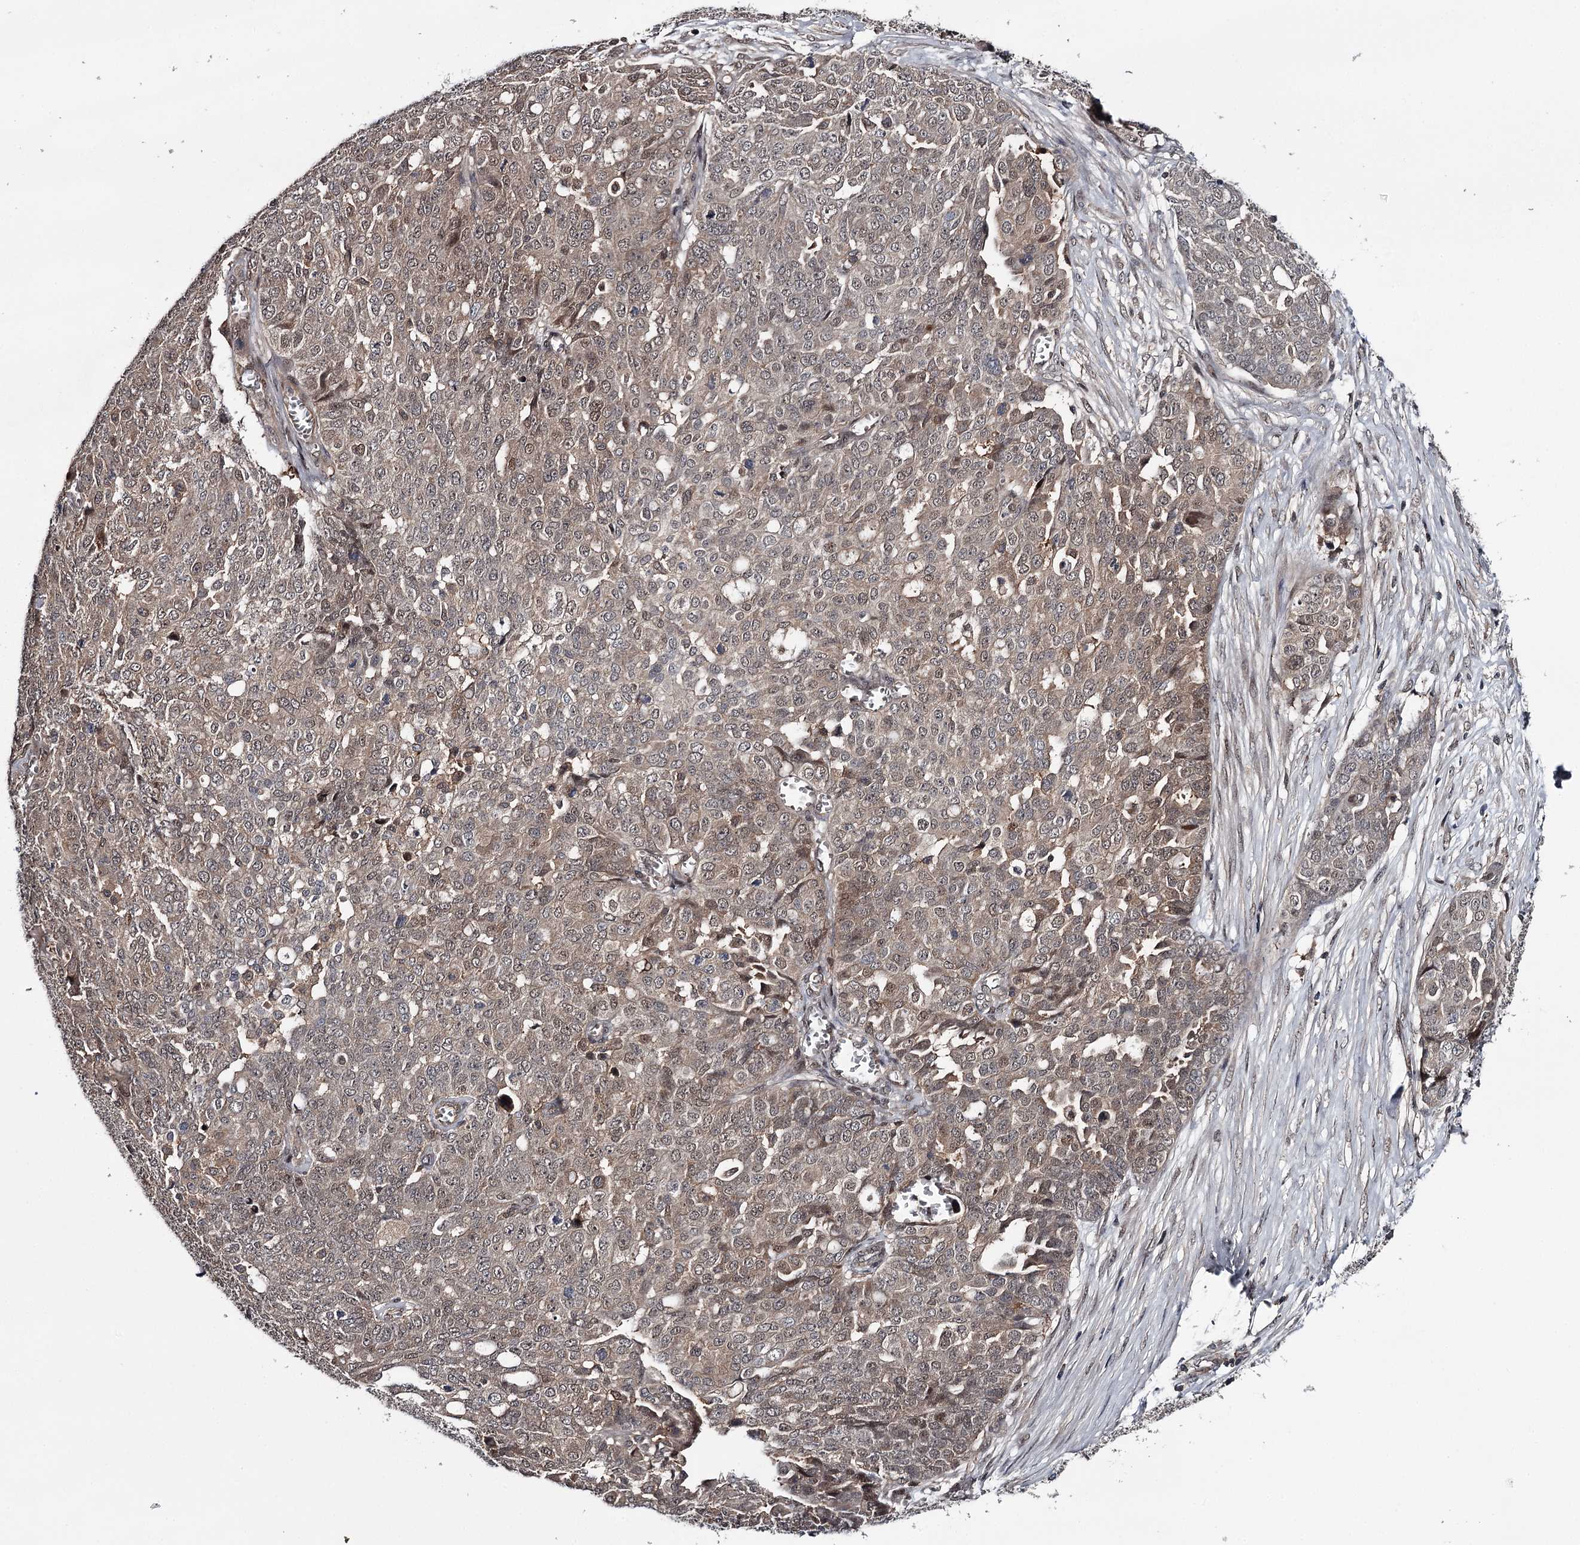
{"staining": {"intensity": "negative", "quantity": "none", "location": "none"}, "tissue": "ovarian cancer", "cell_type": "Tumor cells", "image_type": "cancer", "snomed": [{"axis": "morphology", "description": "Cystadenocarcinoma, serous, NOS"}, {"axis": "topography", "description": "Soft tissue"}, {"axis": "topography", "description": "Ovary"}], "caption": "Tumor cells show no significant protein staining in ovarian cancer.", "gene": "GTSF1", "patient": {"sex": "female", "age": 57}}